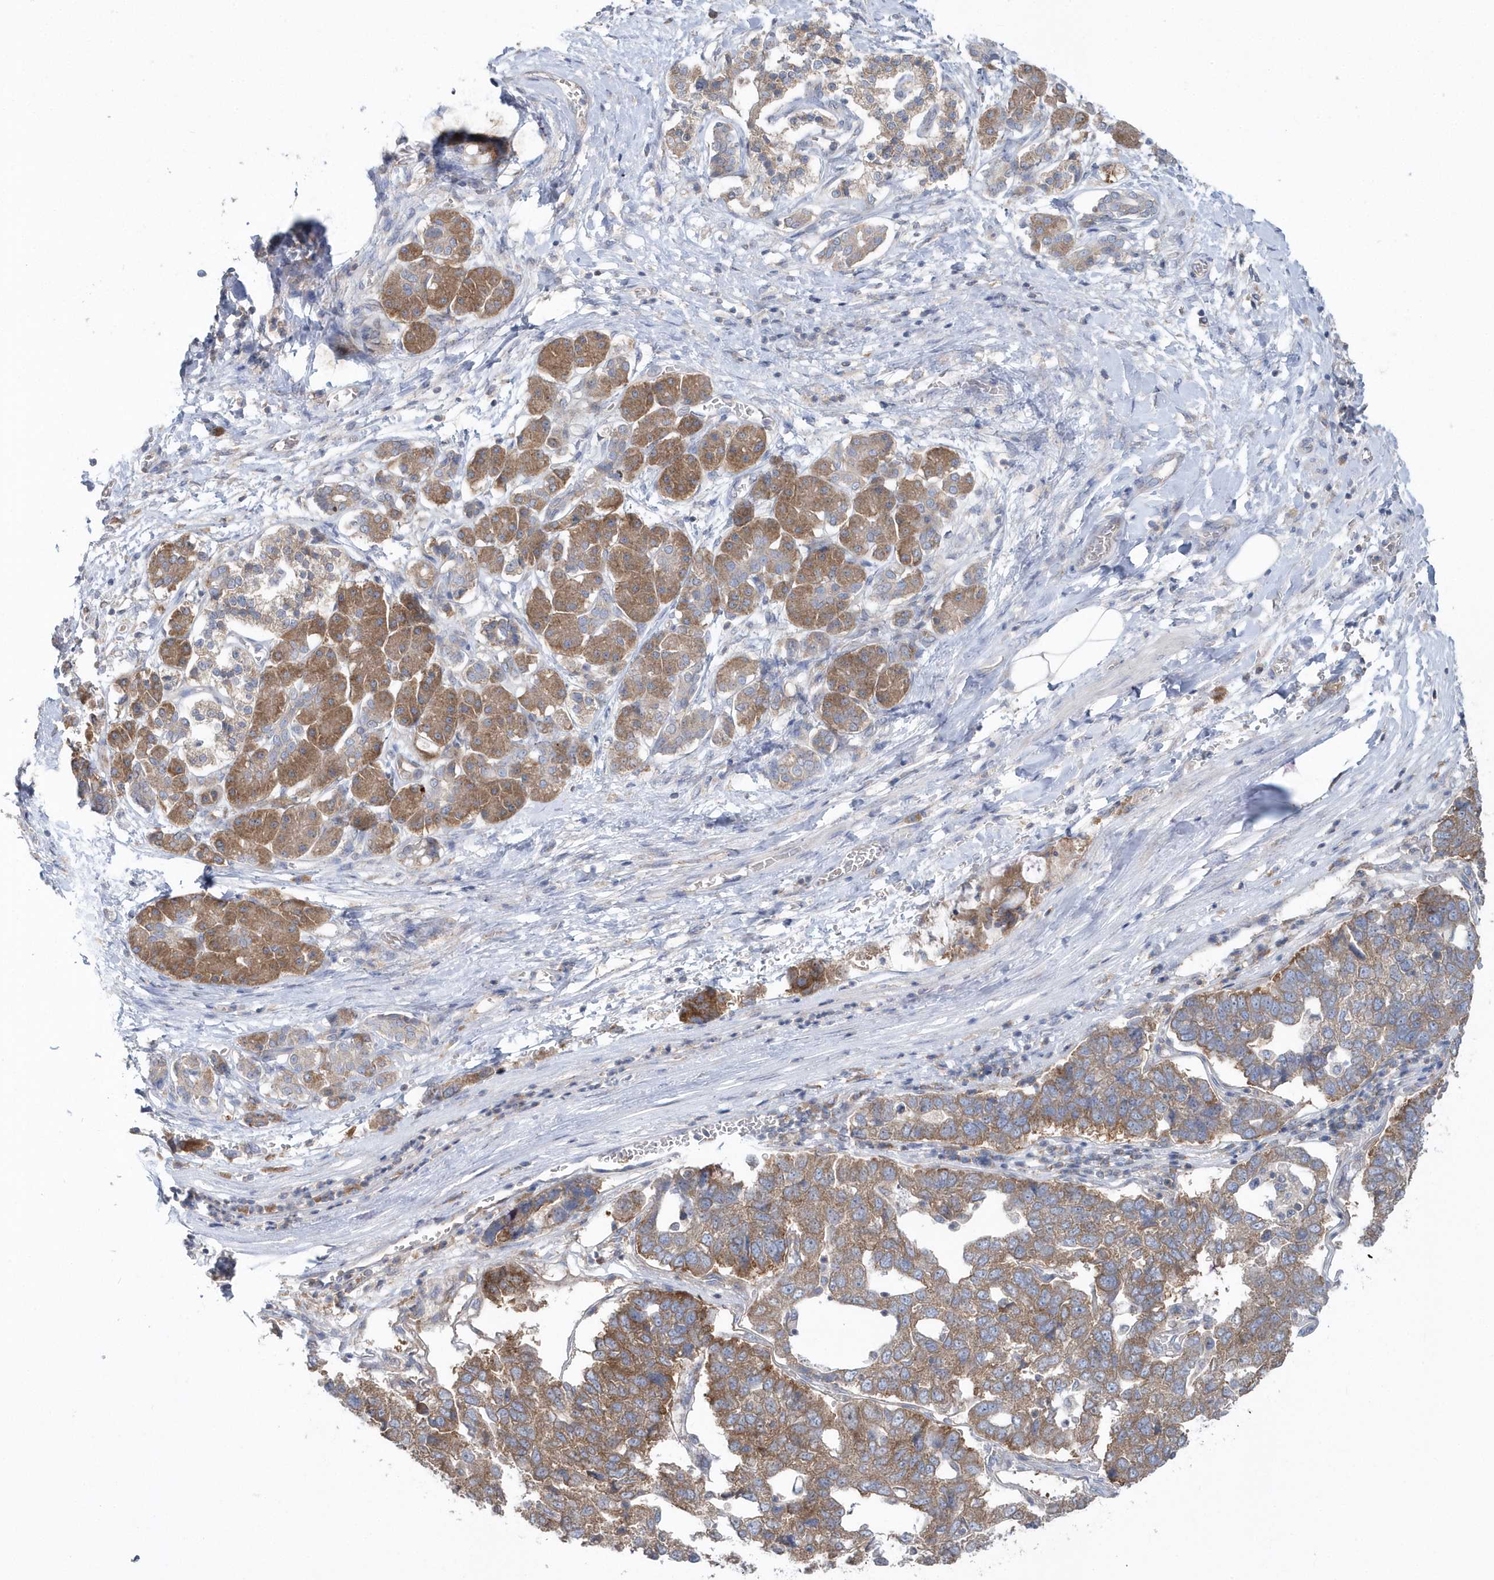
{"staining": {"intensity": "moderate", "quantity": ">75%", "location": "cytoplasmic/membranous"}, "tissue": "pancreatic cancer", "cell_type": "Tumor cells", "image_type": "cancer", "snomed": [{"axis": "morphology", "description": "Adenocarcinoma, NOS"}, {"axis": "topography", "description": "Pancreas"}], "caption": "Protein expression analysis of human adenocarcinoma (pancreatic) reveals moderate cytoplasmic/membranous staining in about >75% of tumor cells. (Brightfield microscopy of DAB IHC at high magnification).", "gene": "EIF3C", "patient": {"sex": "female", "age": 61}}